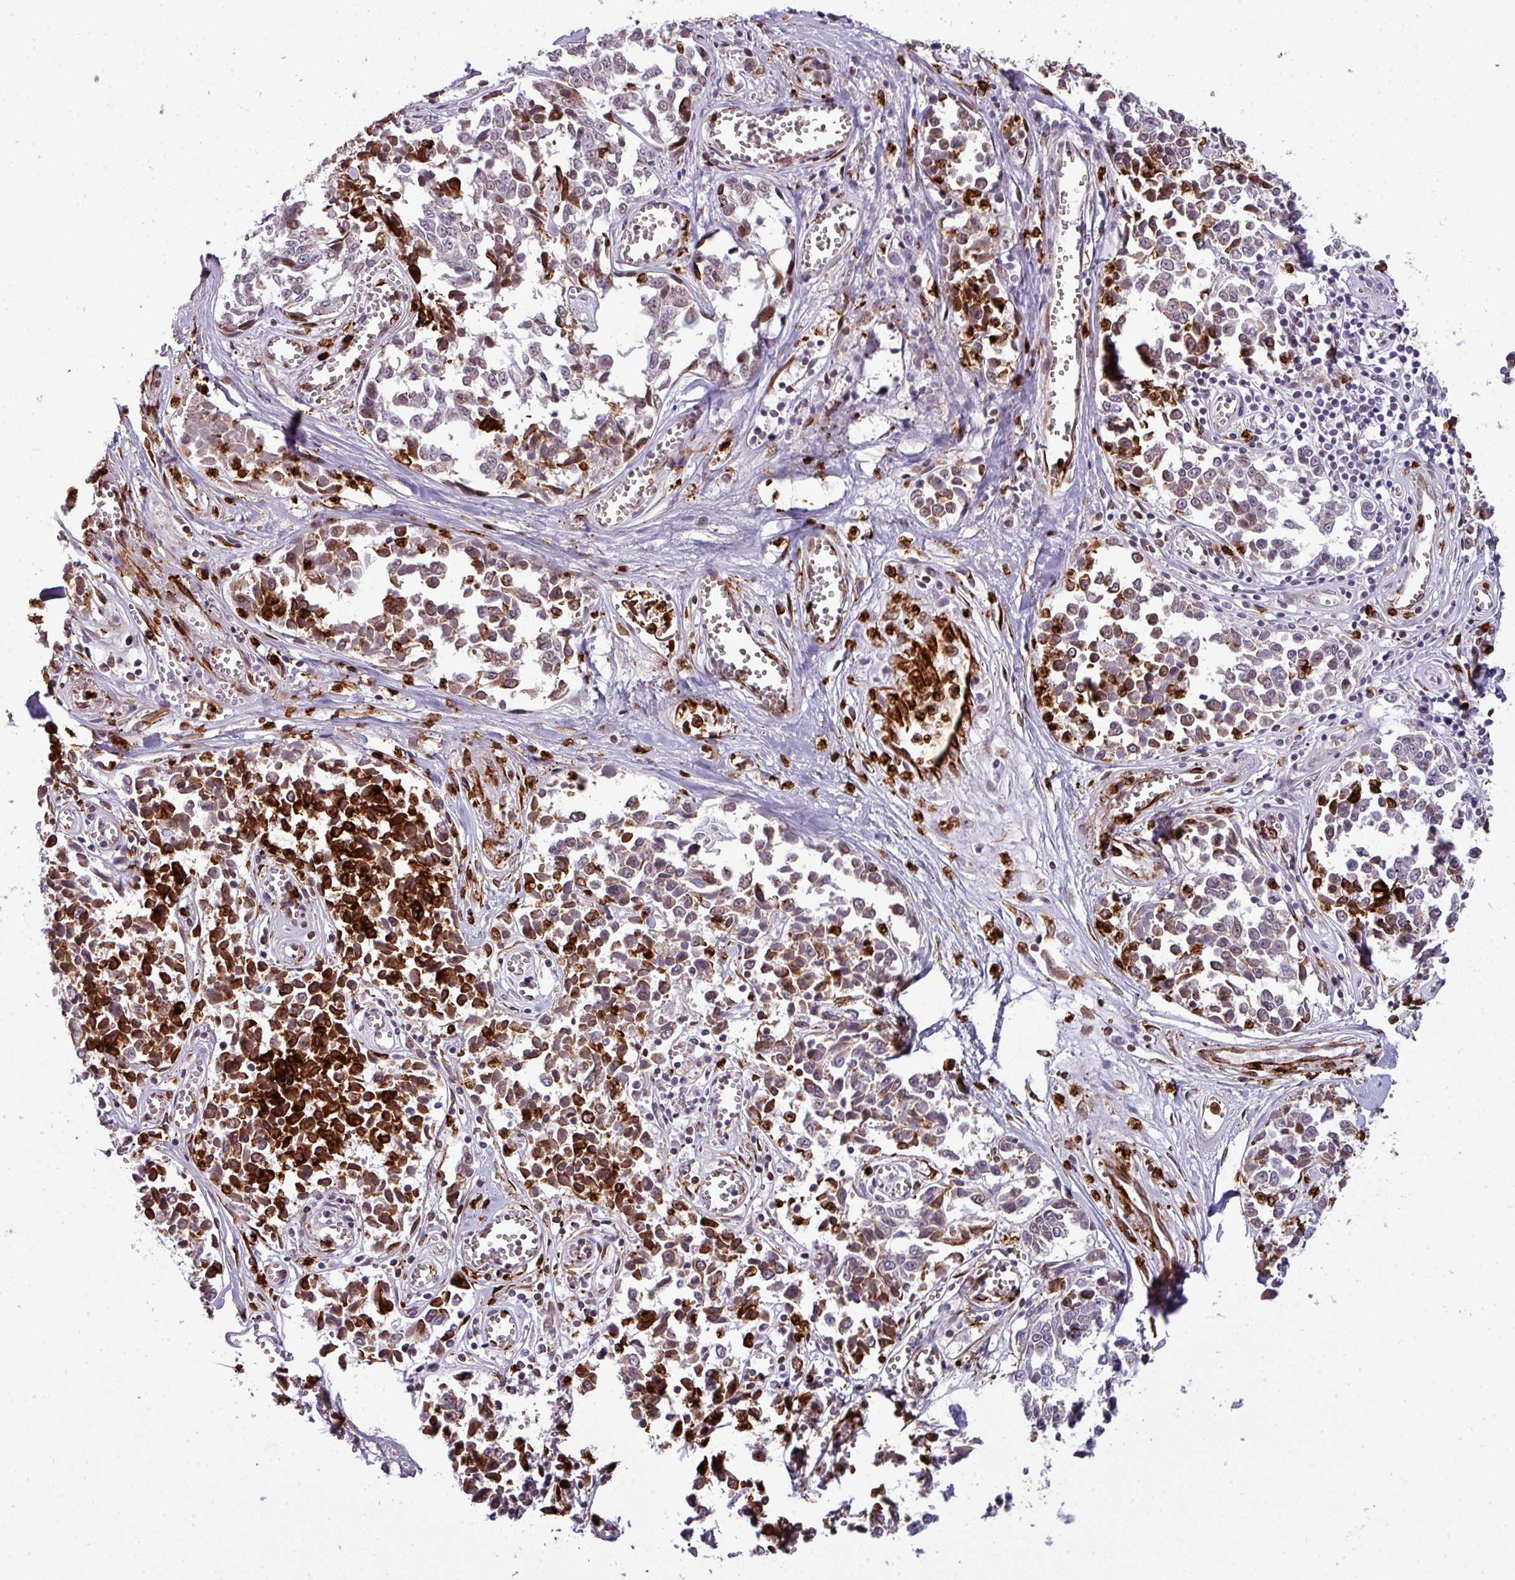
{"staining": {"intensity": "strong", "quantity": "25%-75%", "location": "cytoplasmic/membranous"}, "tissue": "melanoma", "cell_type": "Tumor cells", "image_type": "cancer", "snomed": [{"axis": "morphology", "description": "Malignant melanoma, NOS"}, {"axis": "topography", "description": "Skin"}], "caption": "About 25%-75% of tumor cells in human malignant melanoma demonstrate strong cytoplasmic/membranous protein positivity as visualized by brown immunohistochemical staining.", "gene": "TMEFF1", "patient": {"sex": "female", "age": 64}}